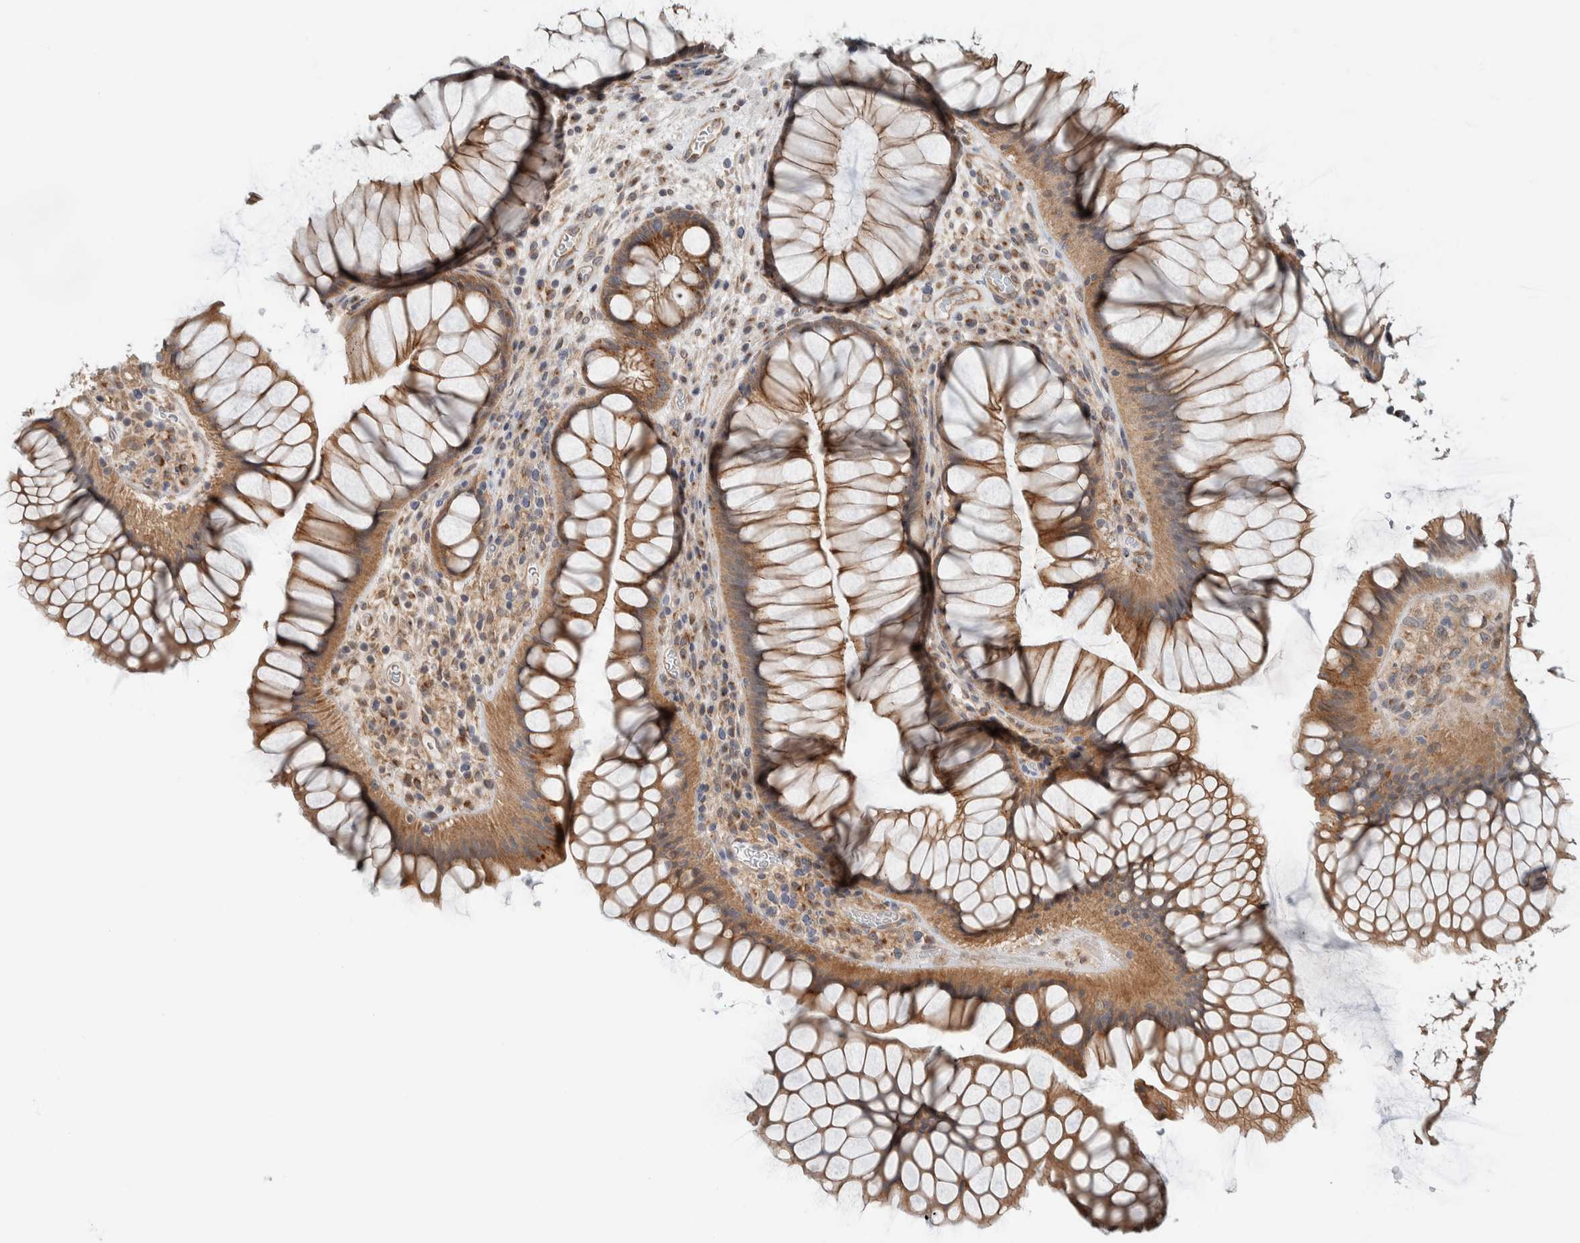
{"staining": {"intensity": "moderate", "quantity": ">75%", "location": "cytoplasmic/membranous"}, "tissue": "rectum", "cell_type": "Glandular cells", "image_type": "normal", "snomed": [{"axis": "morphology", "description": "Normal tissue, NOS"}, {"axis": "topography", "description": "Rectum"}], "caption": "Rectum stained for a protein reveals moderate cytoplasmic/membranous positivity in glandular cells. Immunohistochemistry stains the protein in brown and the nuclei are stained blue.", "gene": "RERE", "patient": {"sex": "male", "age": 51}}